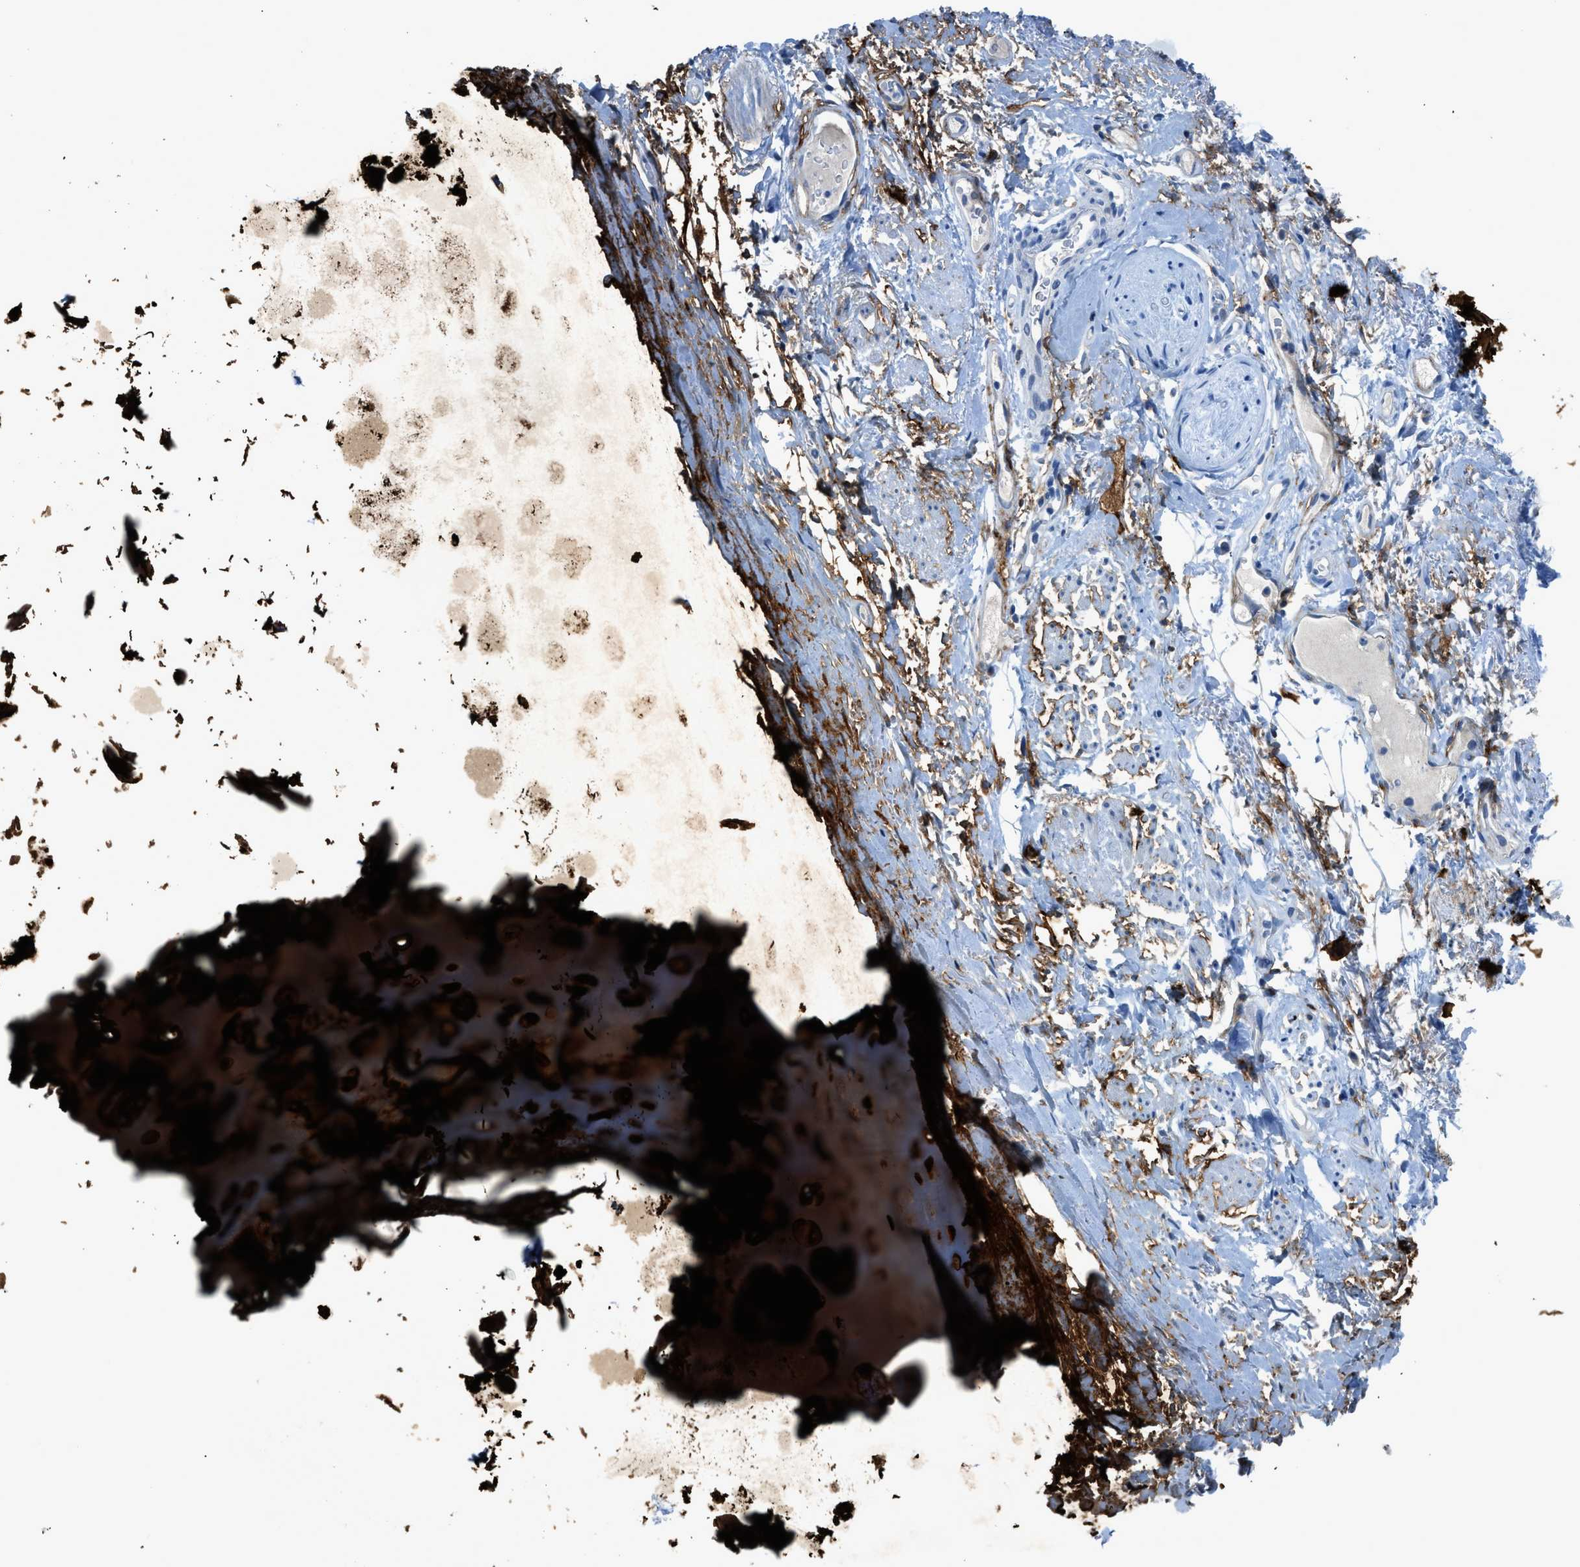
{"staining": {"intensity": "negative", "quantity": "none", "location": "none"}, "tissue": "adipose tissue", "cell_type": "Adipocytes", "image_type": "normal", "snomed": [{"axis": "morphology", "description": "Normal tissue, NOS"}, {"axis": "topography", "description": "Cartilage tissue"}, {"axis": "topography", "description": "Bronchus"}], "caption": "Adipose tissue stained for a protein using immunohistochemistry (IHC) shows no staining adipocytes.", "gene": "ACAN", "patient": {"sex": "female", "age": 73}}